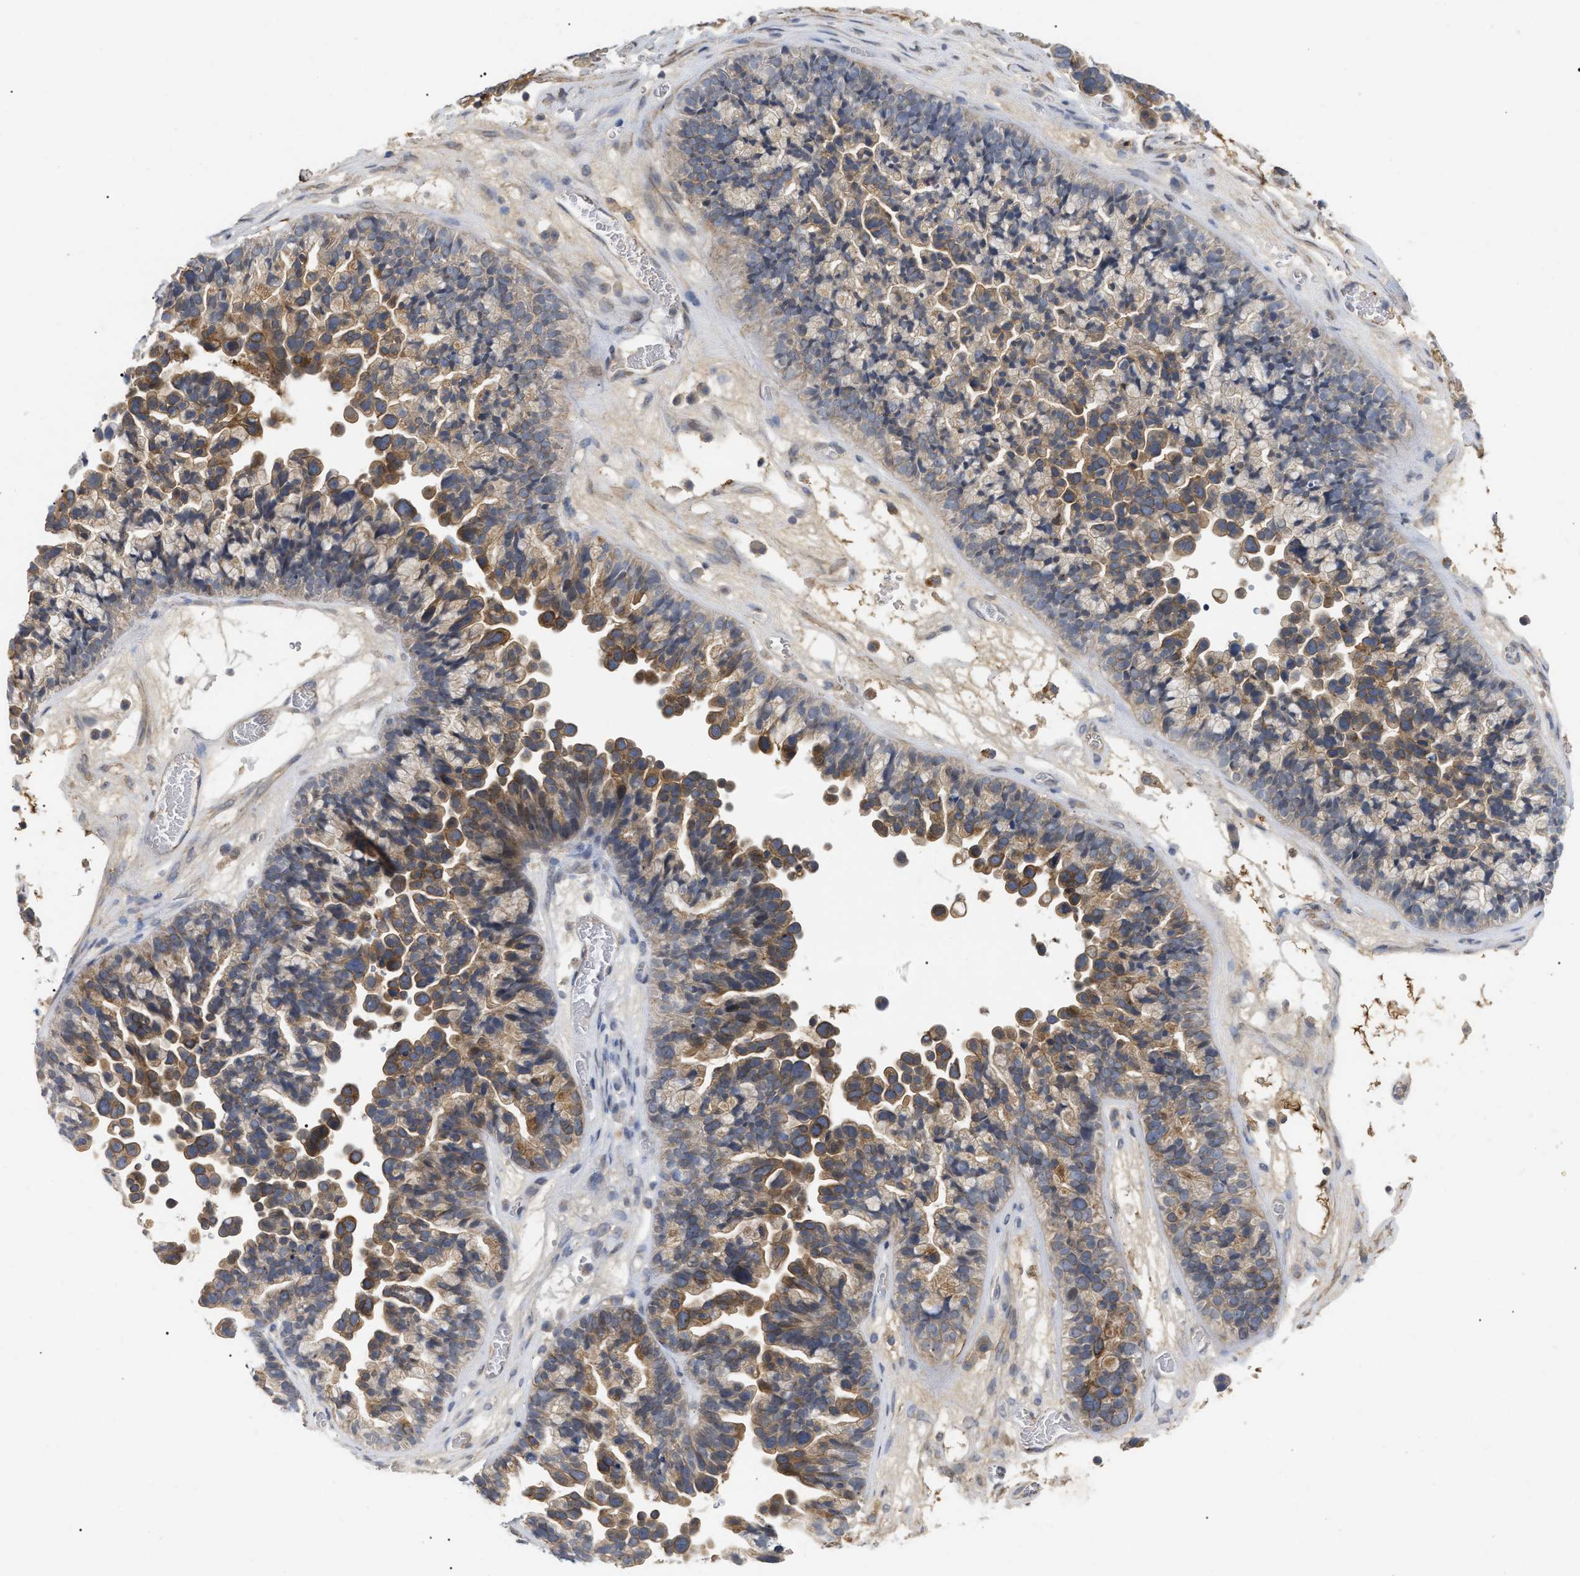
{"staining": {"intensity": "weak", "quantity": "25%-75%", "location": "cytoplasmic/membranous"}, "tissue": "ovarian cancer", "cell_type": "Tumor cells", "image_type": "cancer", "snomed": [{"axis": "morphology", "description": "Cystadenocarcinoma, serous, NOS"}, {"axis": "topography", "description": "Ovary"}], "caption": "Ovarian cancer (serous cystadenocarcinoma) was stained to show a protein in brown. There is low levels of weak cytoplasmic/membranous positivity in about 25%-75% of tumor cells.", "gene": "ST6GALNAC6", "patient": {"sex": "female", "age": 56}}